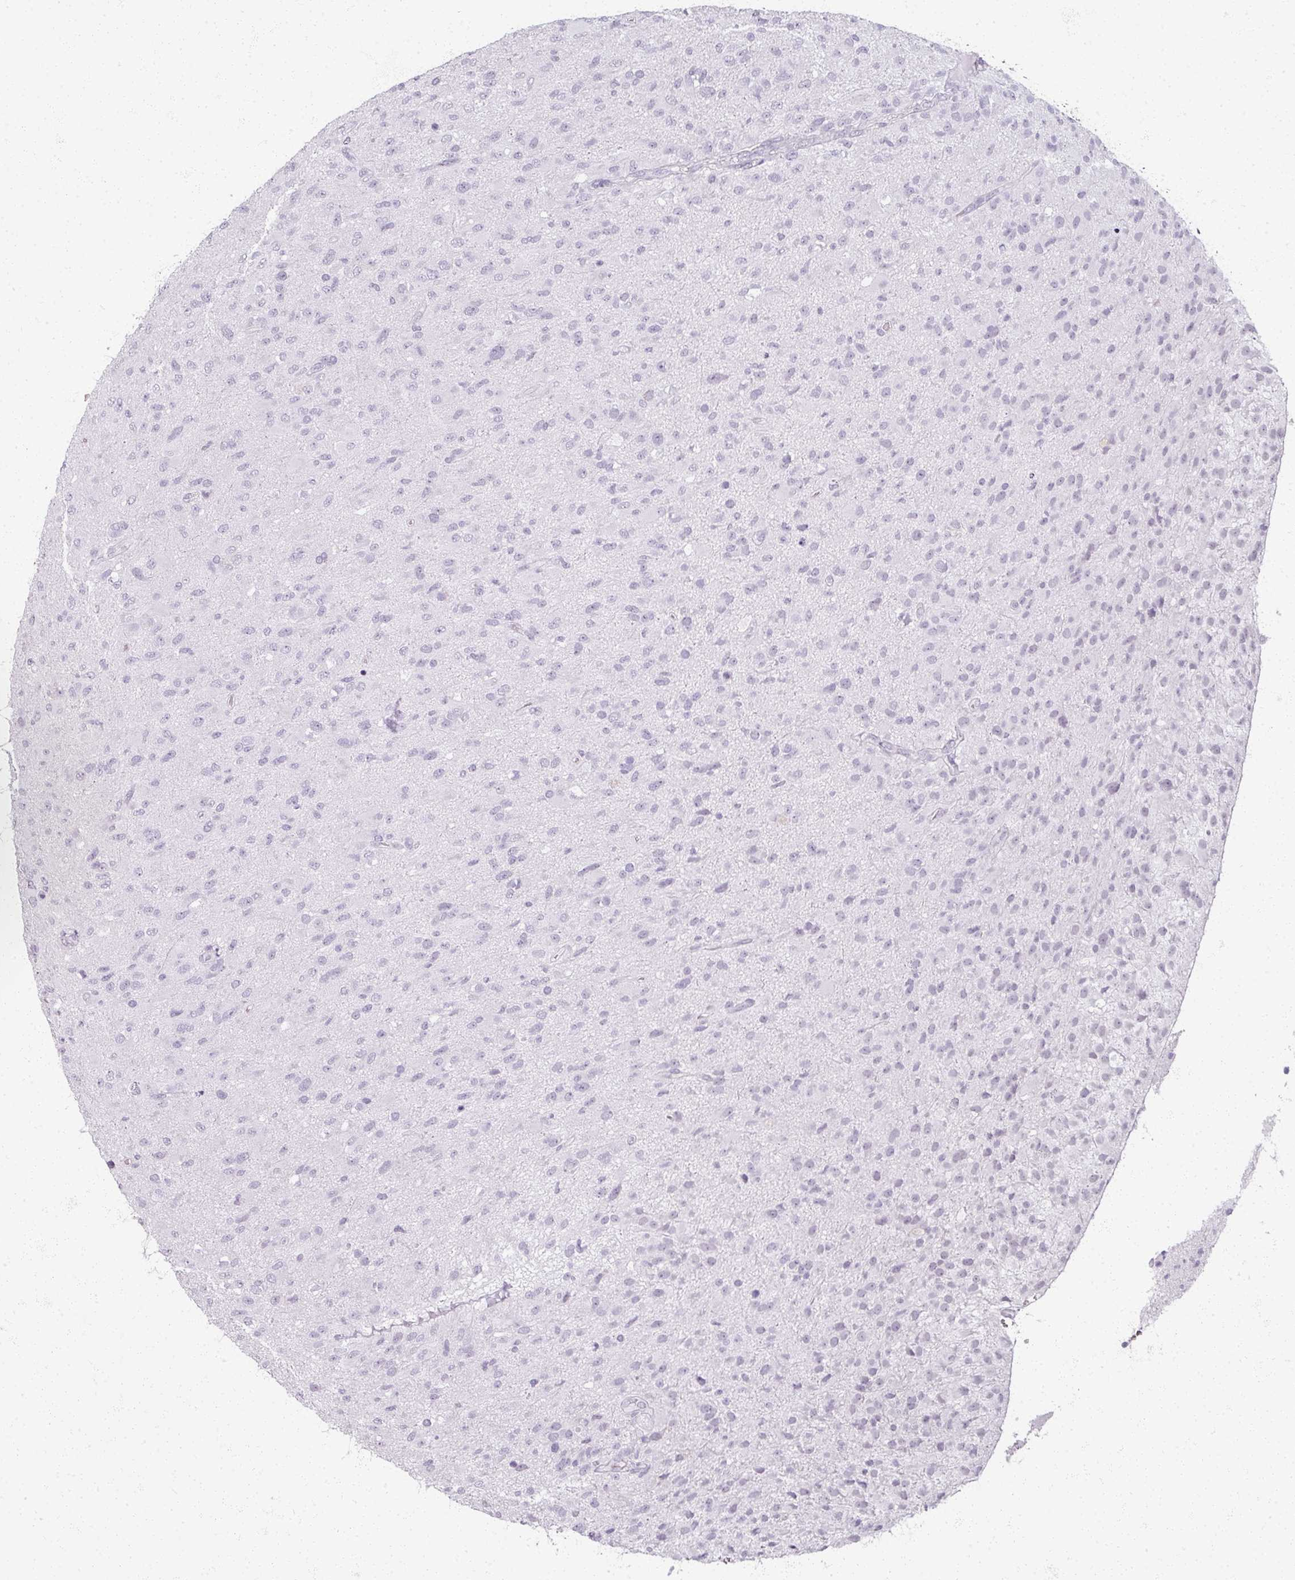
{"staining": {"intensity": "negative", "quantity": "none", "location": "none"}, "tissue": "glioma", "cell_type": "Tumor cells", "image_type": "cancer", "snomed": [{"axis": "morphology", "description": "Glioma, malignant, Low grade"}, {"axis": "topography", "description": "Brain"}], "caption": "Tumor cells show no significant expression in low-grade glioma (malignant).", "gene": "RFPL2", "patient": {"sex": "male", "age": 65}}